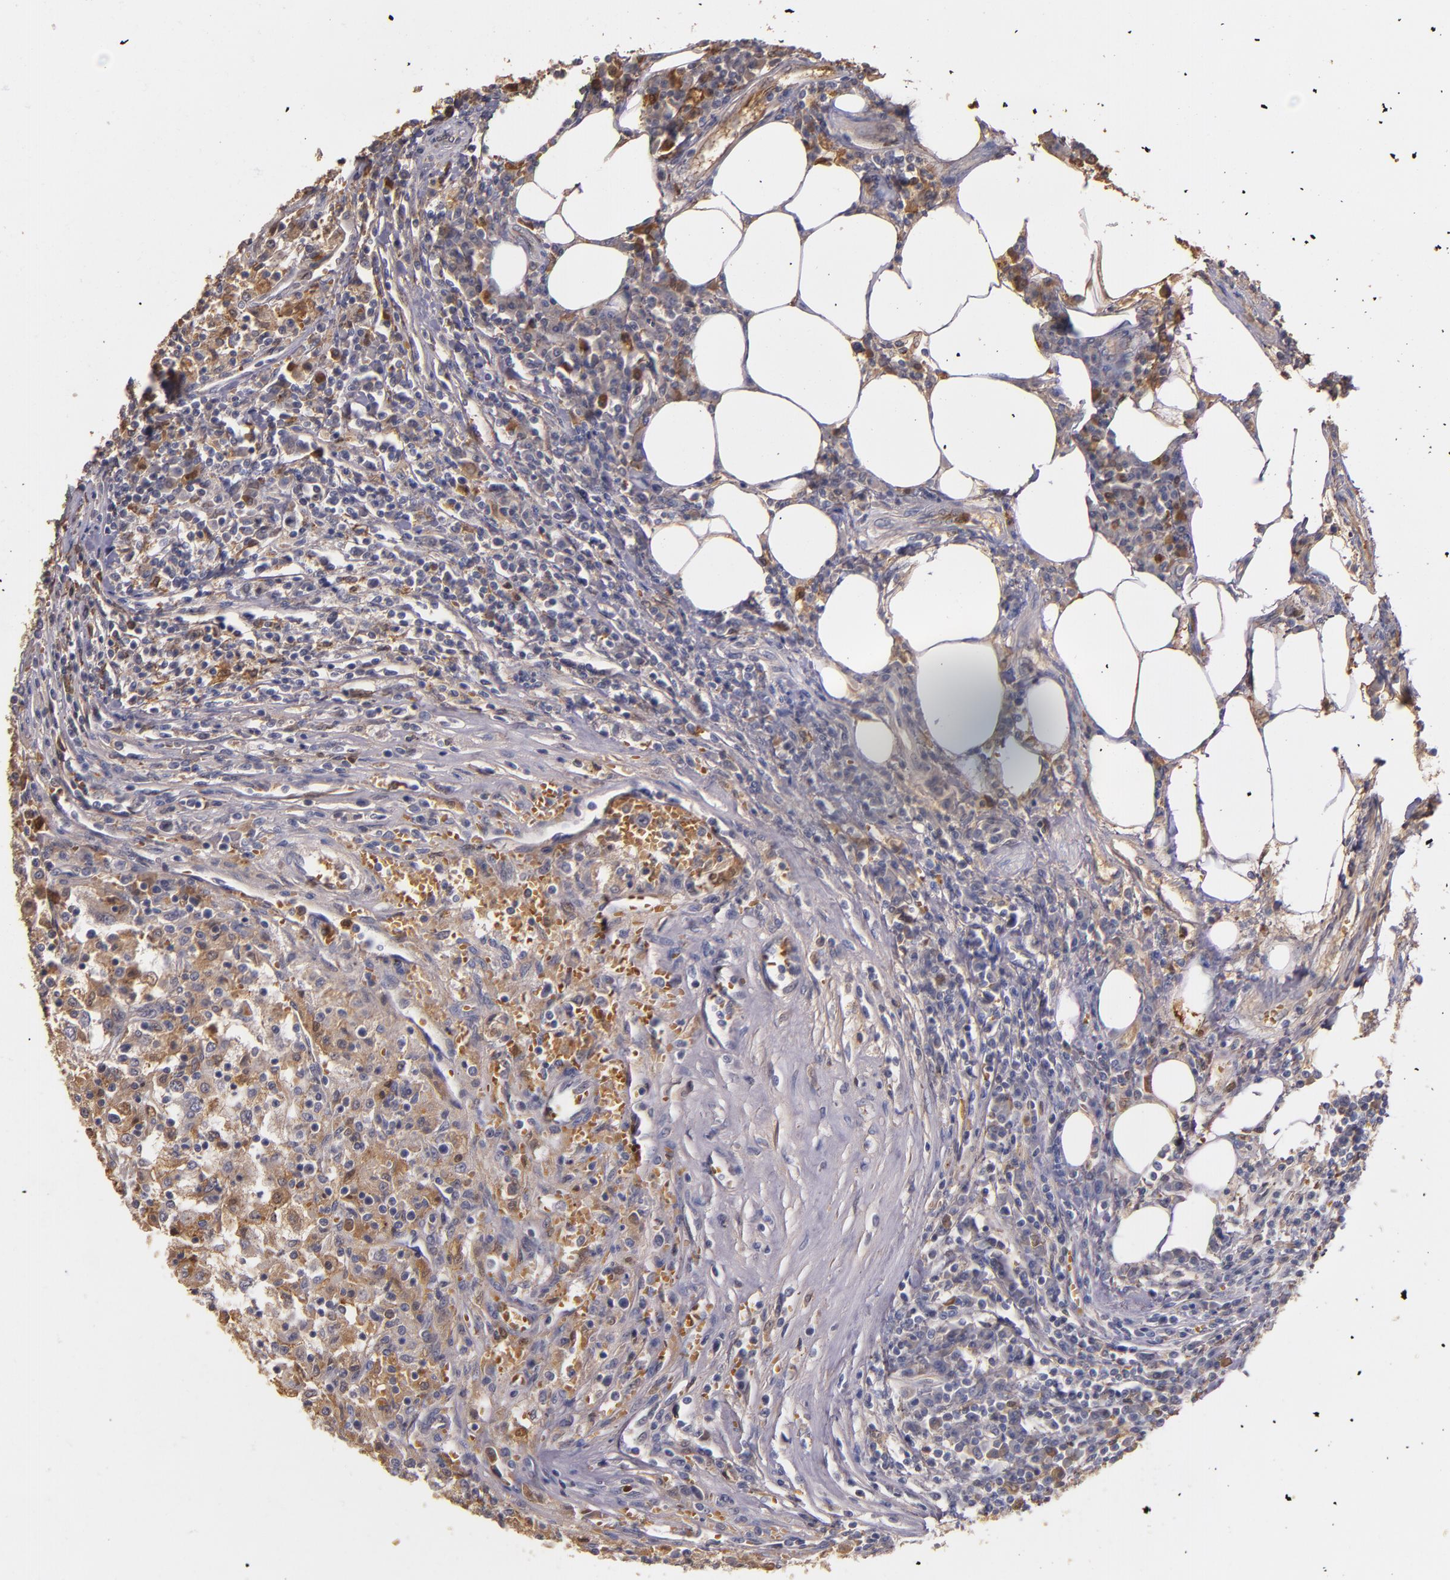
{"staining": {"intensity": "moderate", "quantity": ">75%", "location": "cytoplasmic/membranous"}, "tissue": "renal cancer", "cell_type": "Tumor cells", "image_type": "cancer", "snomed": [{"axis": "morphology", "description": "Normal tissue, NOS"}, {"axis": "morphology", "description": "Adenocarcinoma, NOS"}, {"axis": "topography", "description": "Kidney"}], "caption": "Adenocarcinoma (renal) was stained to show a protein in brown. There is medium levels of moderate cytoplasmic/membranous expression in about >75% of tumor cells. Using DAB (brown) and hematoxylin (blue) stains, captured at high magnification using brightfield microscopy.", "gene": "PTS", "patient": {"sex": "male", "age": 71}}